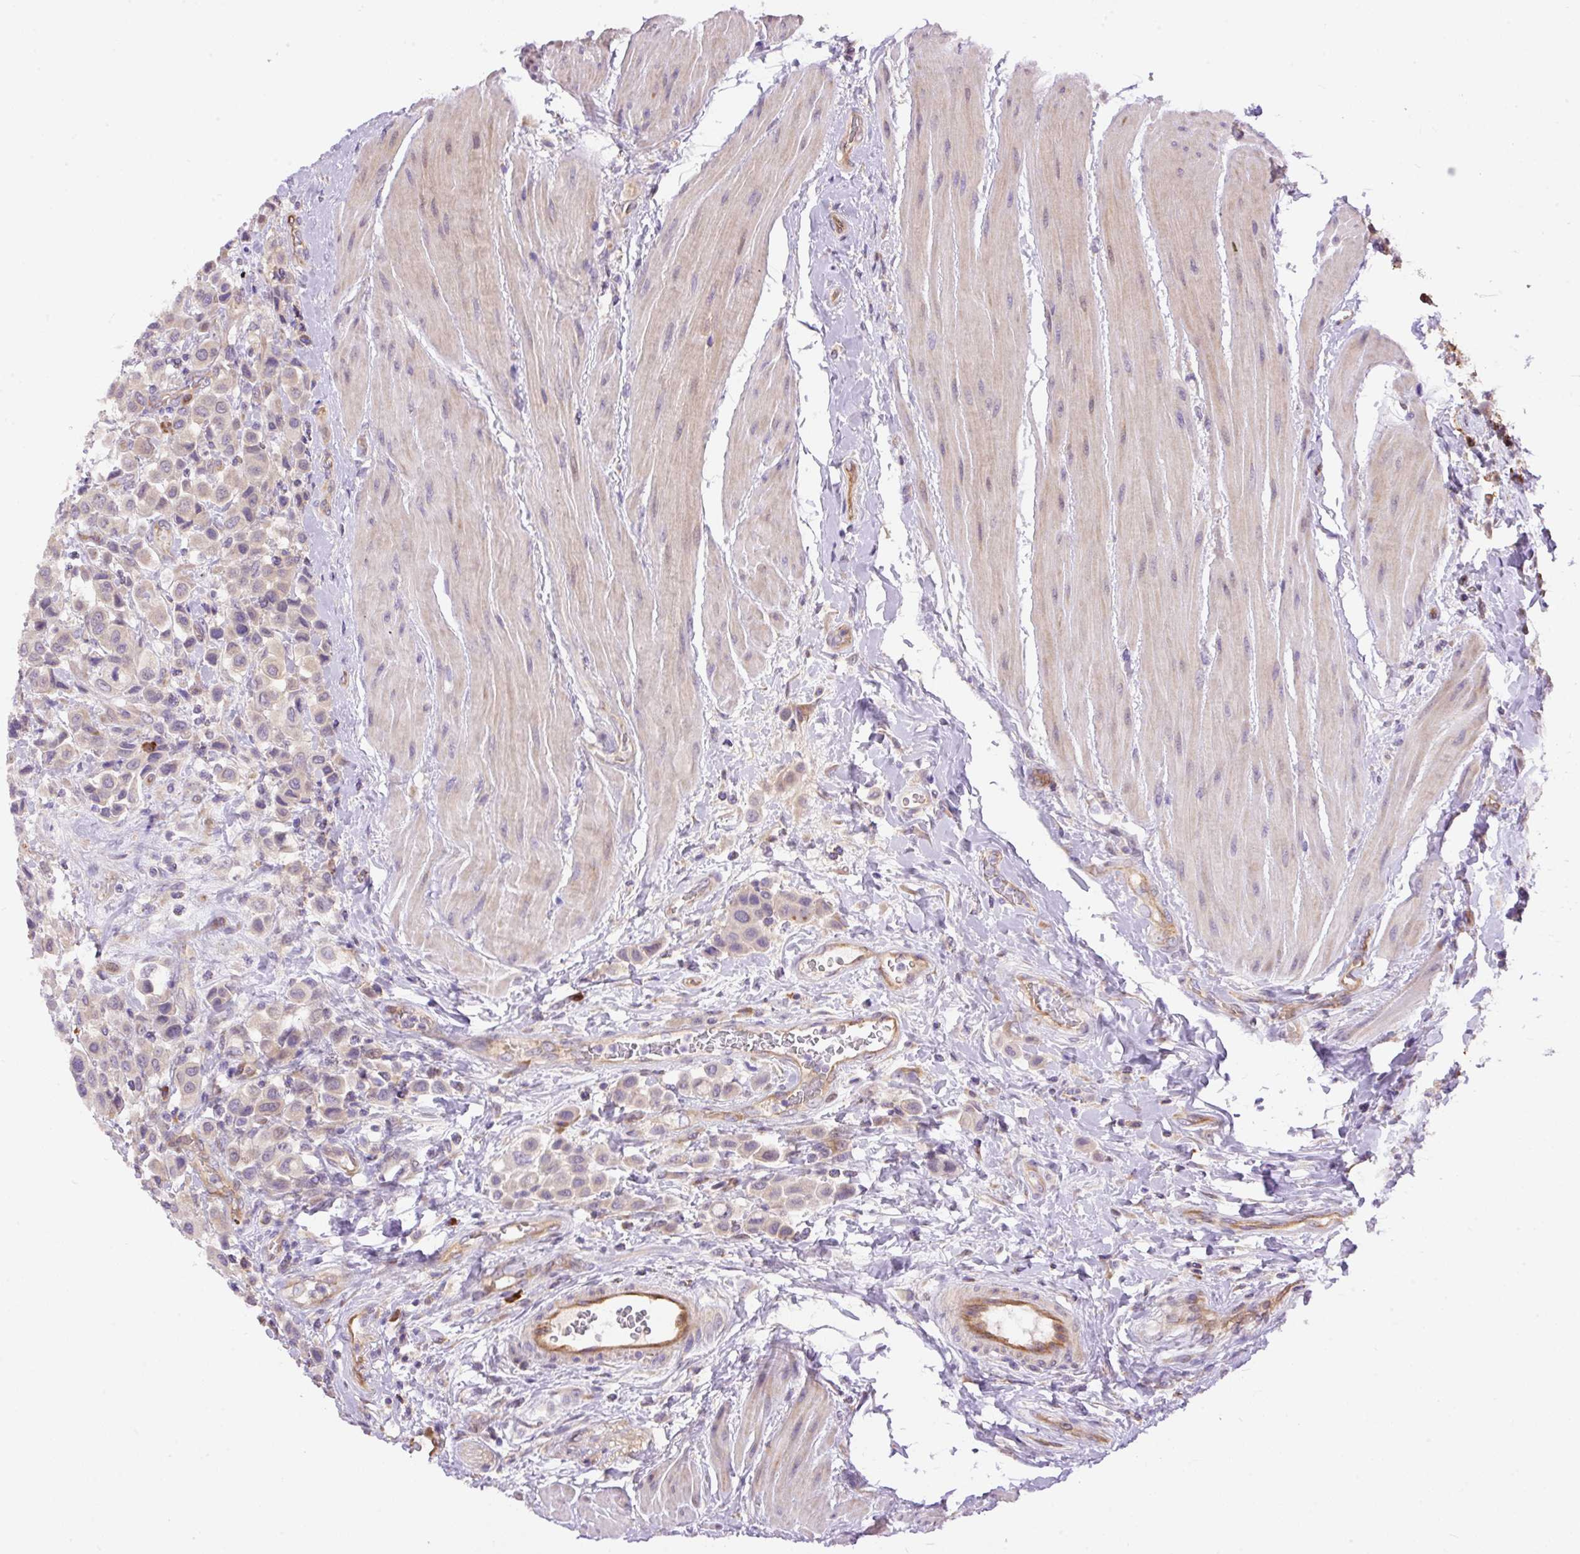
{"staining": {"intensity": "weak", "quantity": "25%-75%", "location": "cytoplasmic/membranous"}, "tissue": "urothelial cancer", "cell_type": "Tumor cells", "image_type": "cancer", "snomed": [{"axis": "morphology", "description": "Urothelial carcinoma, High grade"}, {"axis": "topography", "description": "Urinary bladder"}], "caption": "There is low levels of weak cytoplasmic/membranous positivity in tumor cells of high-grade urothelial carcinoma, as demonstrated by immunohistochemical staining (brown color).", "gene": "PPME1", "patient": {"sex": "male", "age": 50}}